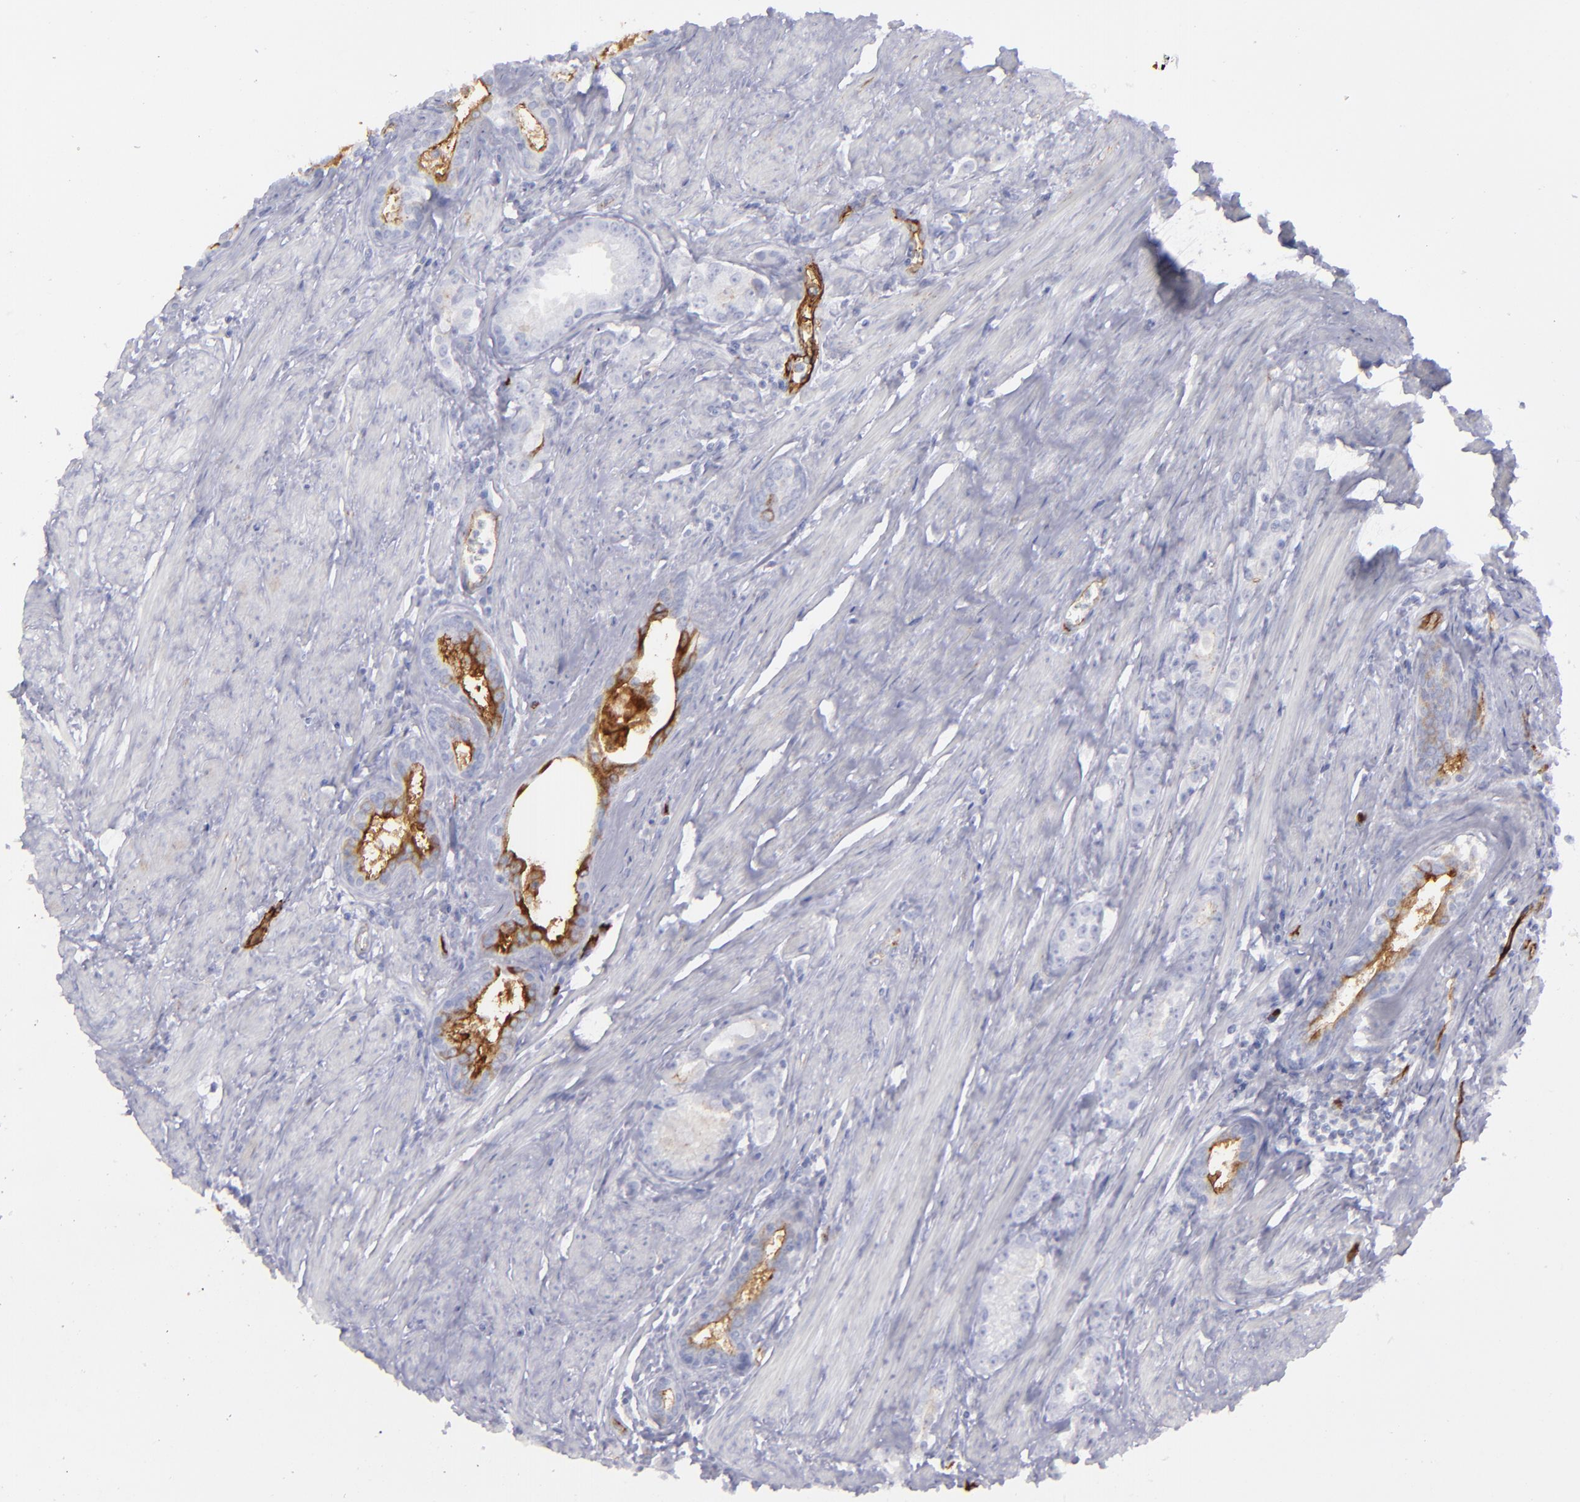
{"staining": {"intensity": "weak", "quantity": "<25%", "location": "cytoplasmic/membranous"}, "tissue": "prostate cancer", "cell_type": "Tumor cells", "image_type": "cancer", "snomed": [{"axis": "morphology", "description": "Adenocarcinoma, Medium grade"}, {"axis": "topography", "description": "Prostate"}], "caption": "This histopathology image is of prostate cancer (medium-grade adenocarcinoma) stained with IHC to label a protein in brown with the nuclei are counter-stained blue. There is no expression in tumor cells.", "gene": "ACE", "patient": {"sex": "male", "age": 72}}